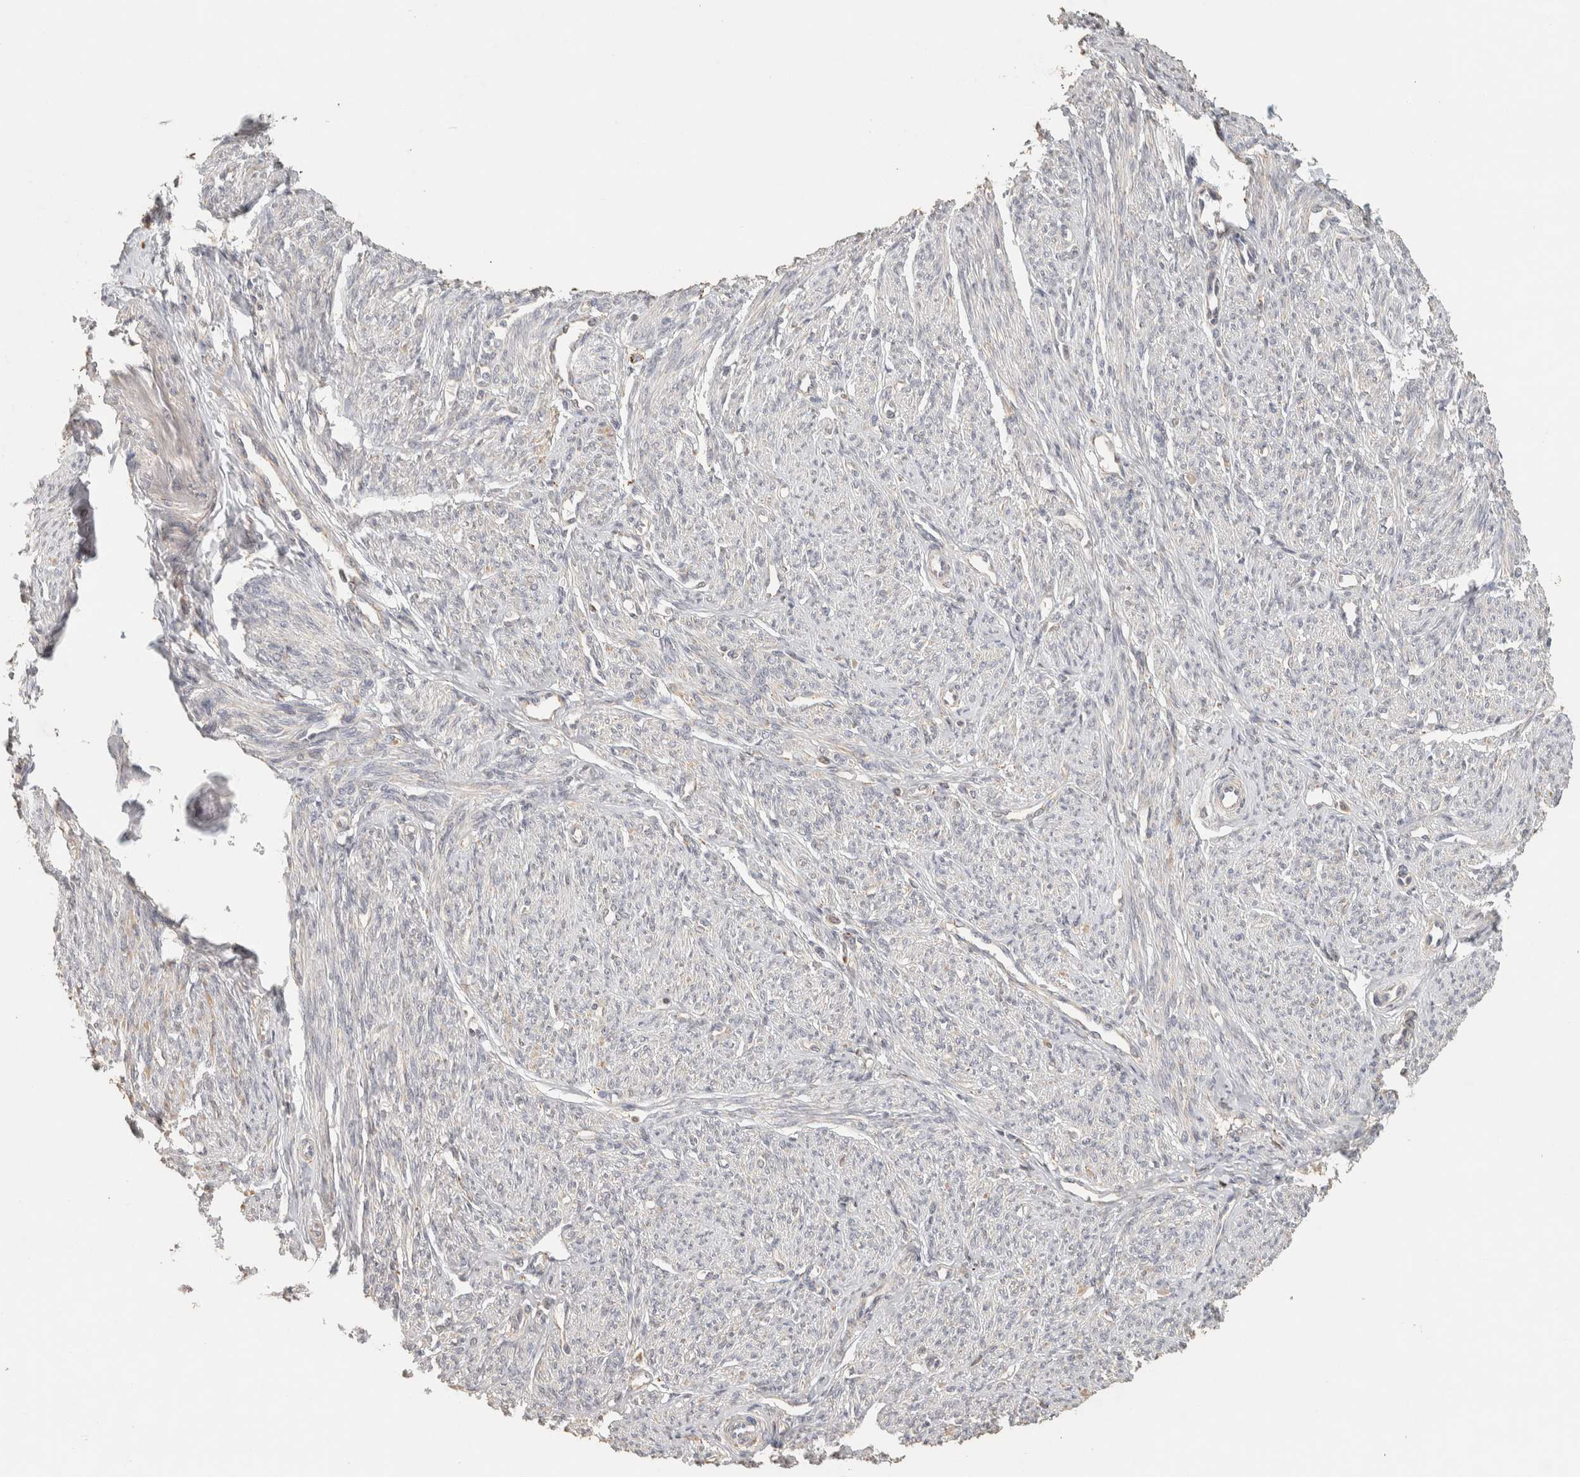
{"staining": {"intensity": "weak", "quantity": "25%-75%", "location": "cytoplasmic/membranous"}, "tissue": "smooth muscle", "cell_type": "Smooth muscle cells", "image_type": "normal", "snomed": [{"axis": "morphology", "description": "Normal tissue, NOS"}, {"axis": "topography", "description": "Smooth muscle"}], "caption": "Immunohistochemical staining of benign human smooth muscle shows 25%-75% levels of weak cytoplasmic/membranous protein staining in approximately 25%-75% of smooth muscle cells.", "gene": "ITPA", "patient": {"sex": "female", "age": 65}}